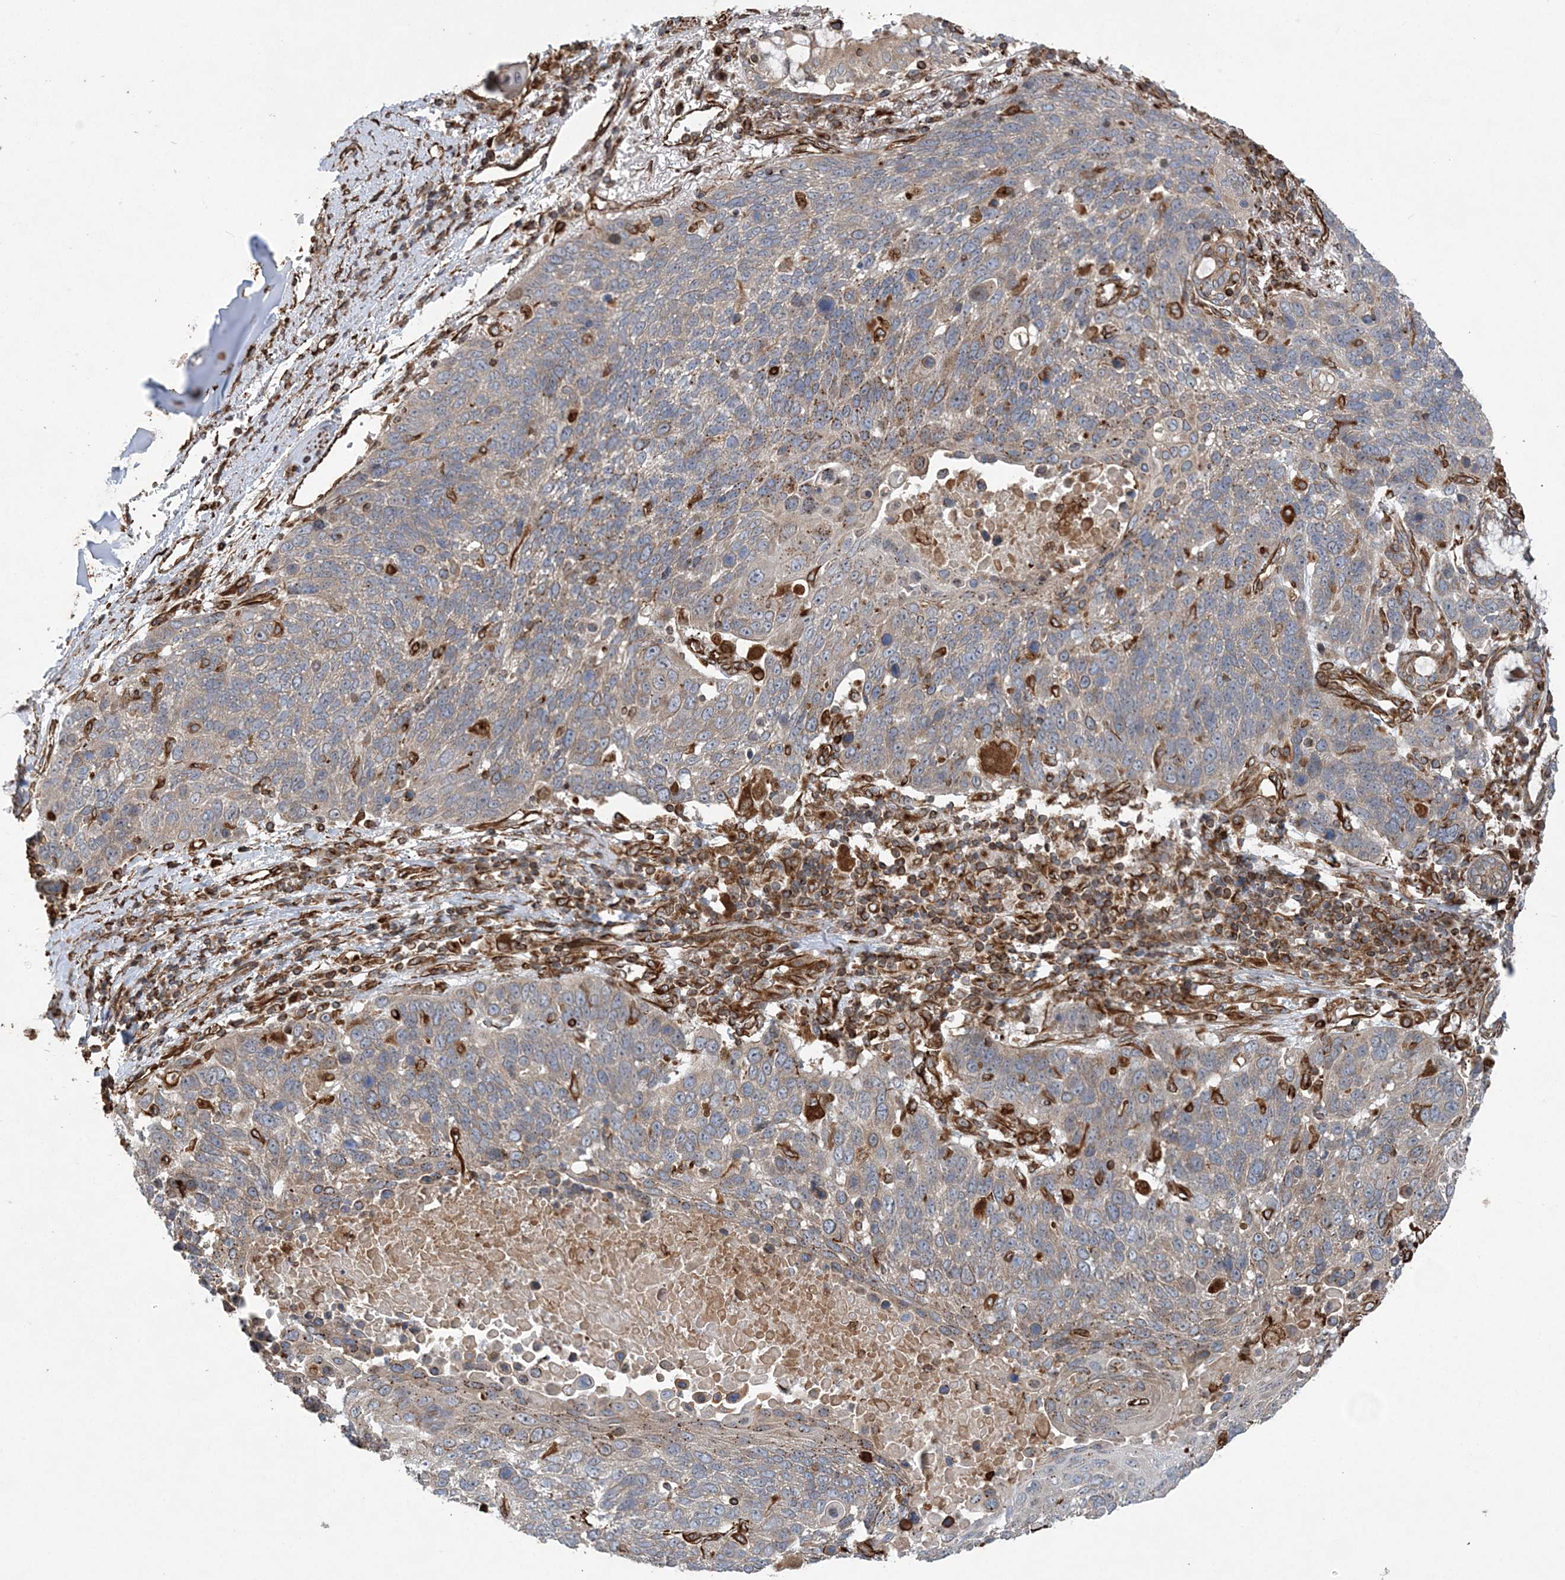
{"staining": {"intensity": "weak", "quantity": "<25%", "location": "cytoplasmic/membranous"}, "tissue": "lung cancer", "cell_type": "Tumor cells", "image_type": "cancer", "snomed": [{"axis": "morphology", "description": "Squamous cell carcinoma, NOS"}, {"axis": "topography", "description": "Lung"}], "caption": "Immunohistochemical staining of human squamous cell carcinoma (lung) exhibits no significant positivity in tumor cells.", "gene": "FAM114A2", "patient": {"sex": "male", "age": 66}}